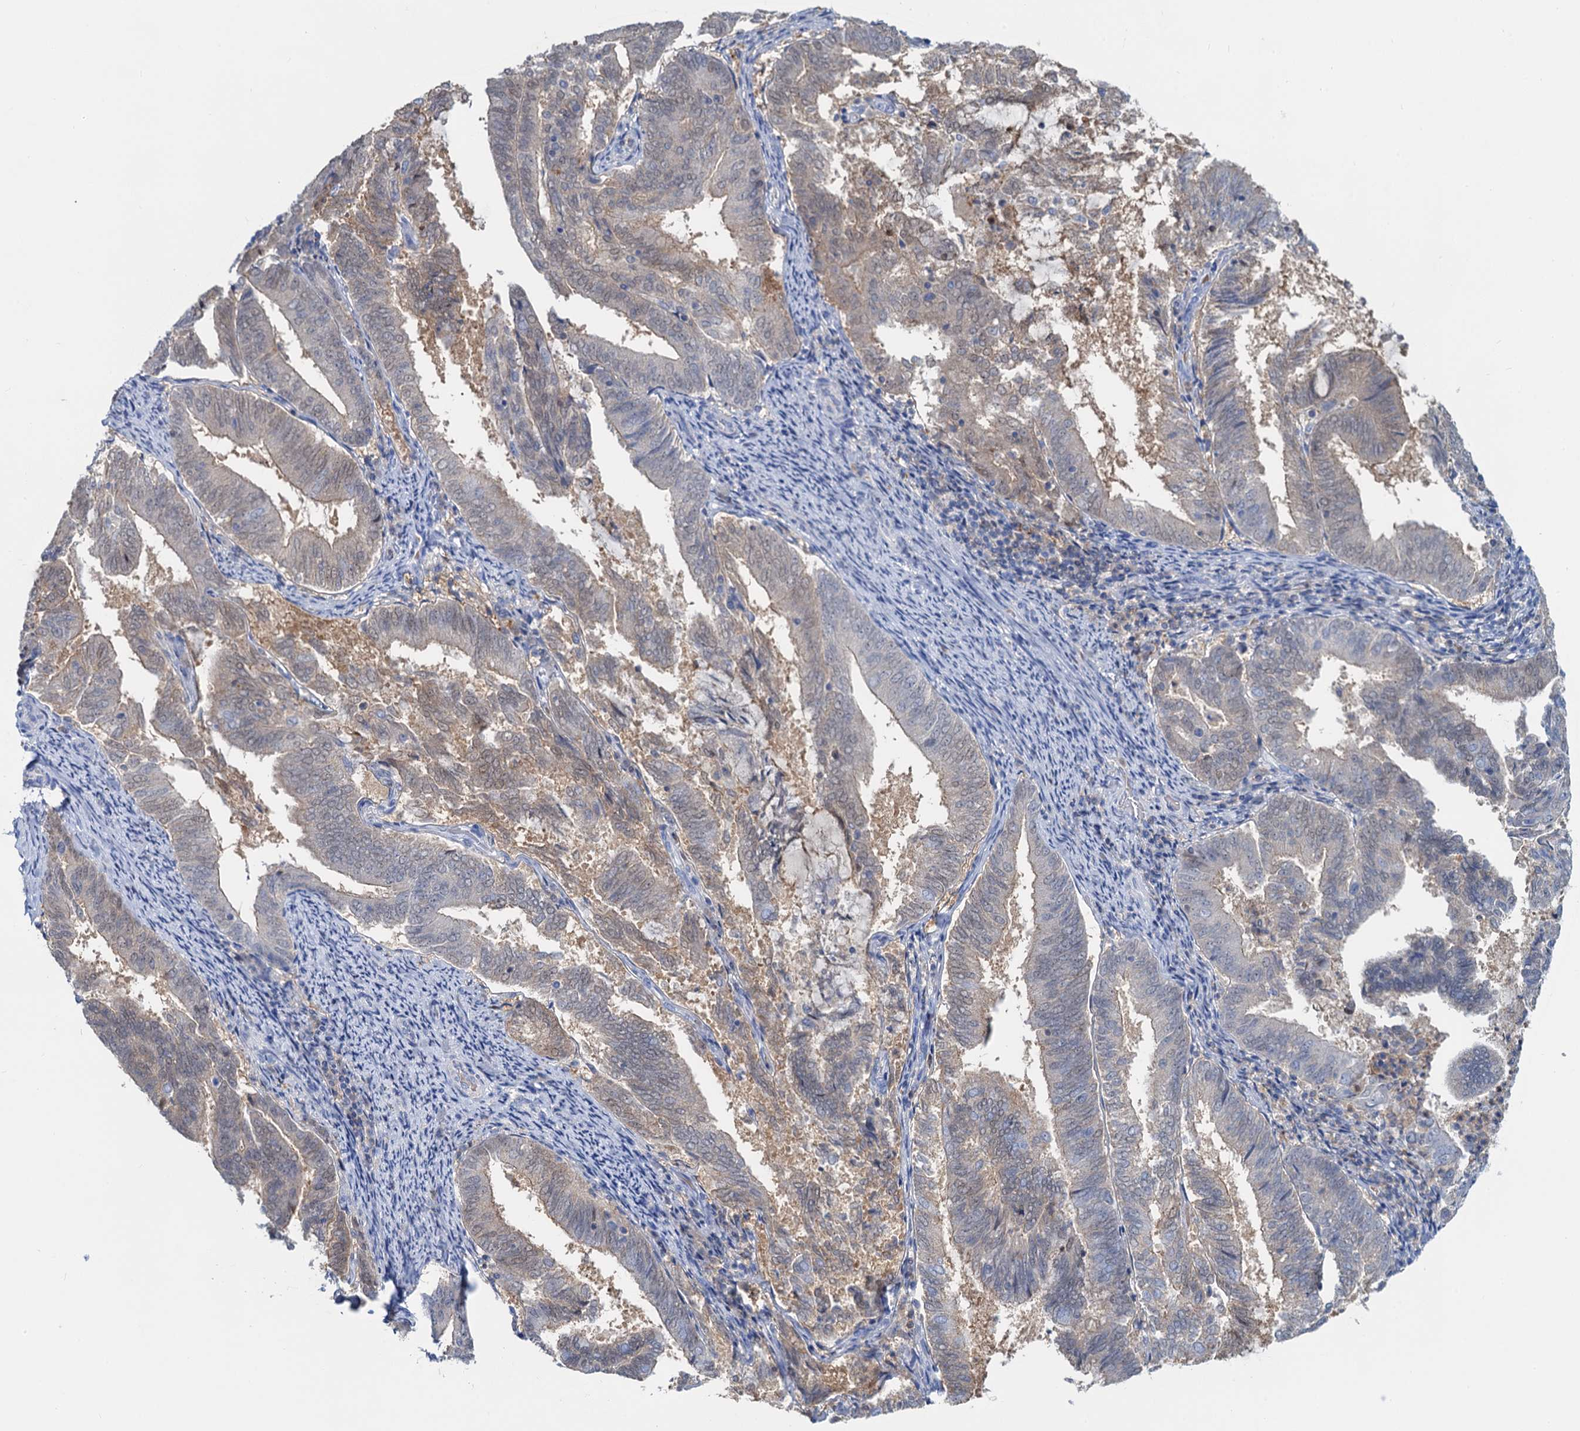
{"staining": {"intensity": "negative", "quantity": "none", "location": "none"}, "tissue": "endometrial cancer", "cell_type": "Tumor cells", "image_type": "cancer", "snomed": [{"axis": "morphology", "description": "Adenocarcinoma, NOS"}, {"axis": "topography", "description": "Endometrium"}], "caption": "Photomicrograph shows no significant protein staining in tumor cells of endometrial cancer. Brightfield microscopy of IHC stained with DAB (3,3'-diaminobenzidine) (brown) and hematoxylin (blue), captured at high magnification.", "gene": "FAH", "patient": {"sex": "female", "age": 80}}